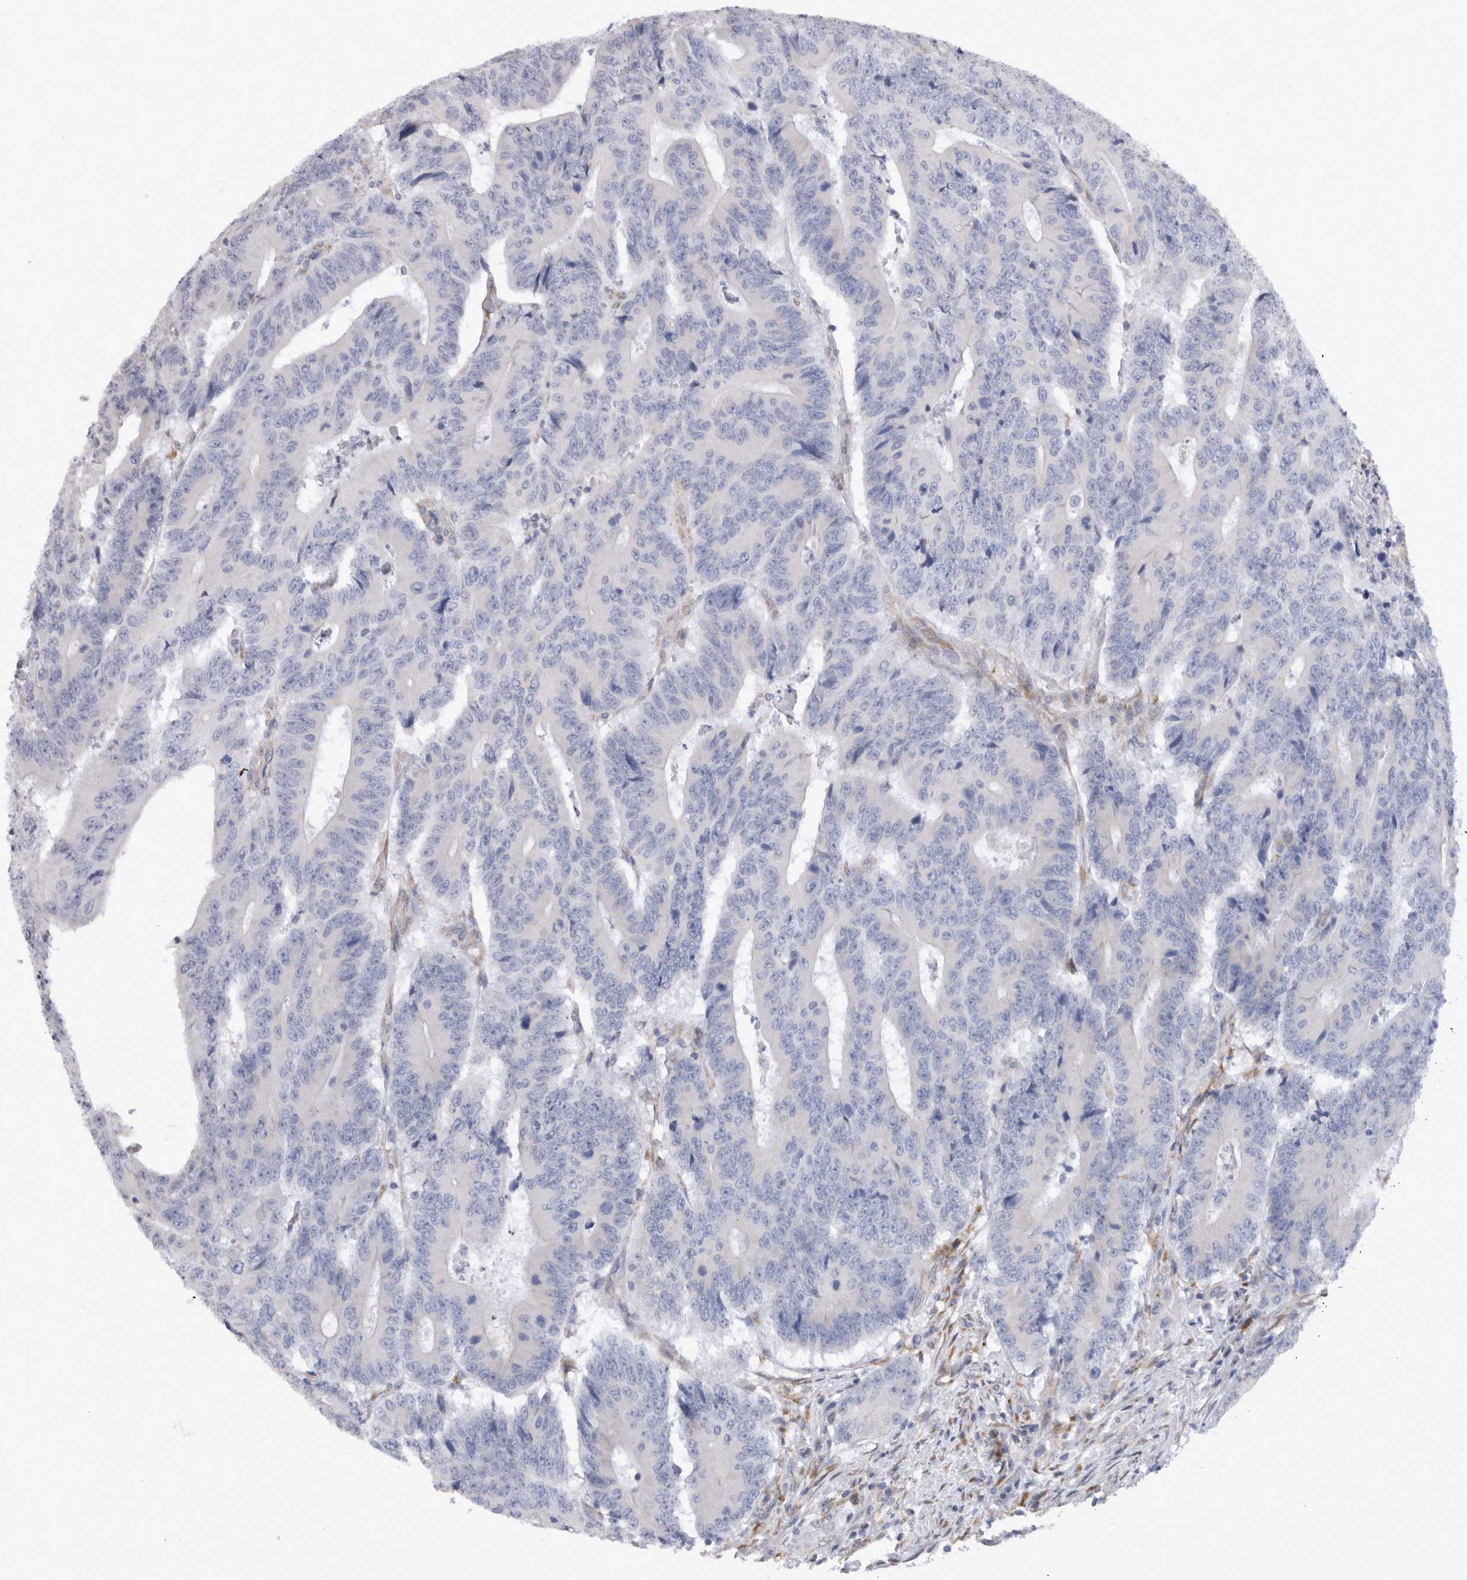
{"staining": {"intensity": "negative", "quantity": "none", "location": "none"}, "tissue": "colorectal cancer", "cell_type": "Tumor cells", "image_type": "cancer", "snomed": [{"axis": "morphology", "description": "Adenocarcinoma, NOS"}, {"axis": "topography", "description": "Colon"}], "caption": "This is an IHC photomicrograph of human colorectal cancer (adenocarcinoma). There is no expression in tumor cells.", "gene": "VCPIP1", "patient": {"sex": "male", "age": 83}}